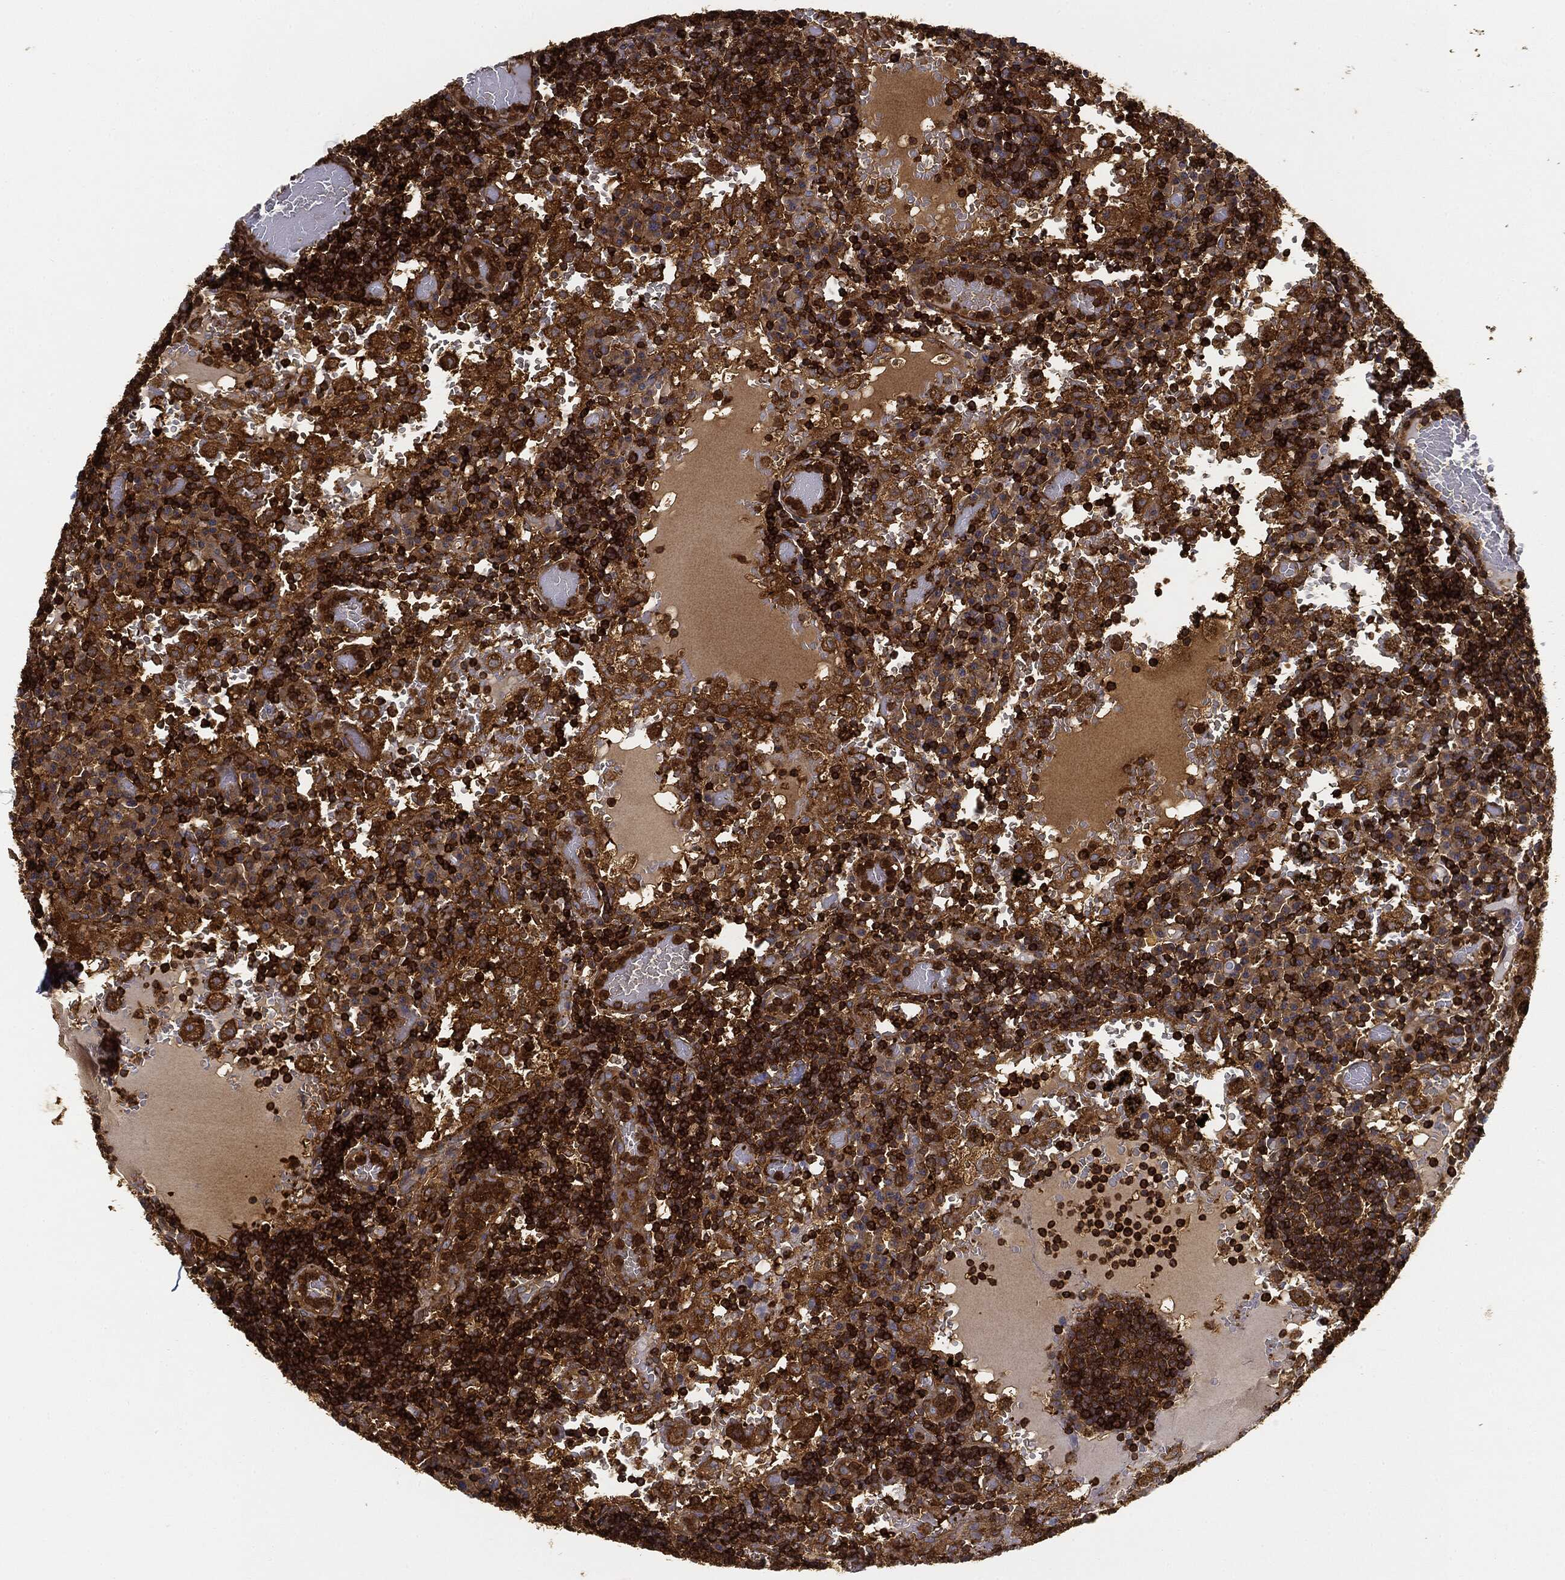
{"staining": {"intensity": "moderate", "quantity": ">75%", "location": "cytoplasmic/membranous"}, "tissue": "lymph node", "cell_type": "Germinal center cells", "image_type": "normal", "snomed": [{"axis": "morphology", "description": "Normal tissue, NOS"}, {"axis": "topography", "description": "Lymph node"}], "caption": "Immunohistochemical staining of normal human lymph node reveals >75% levels of moderate cytoplasmic/membranous protein positivity in about >75% of germinal center cells.", "gene": "WDR1", "patient": {"sex": "male", "age": 62}}